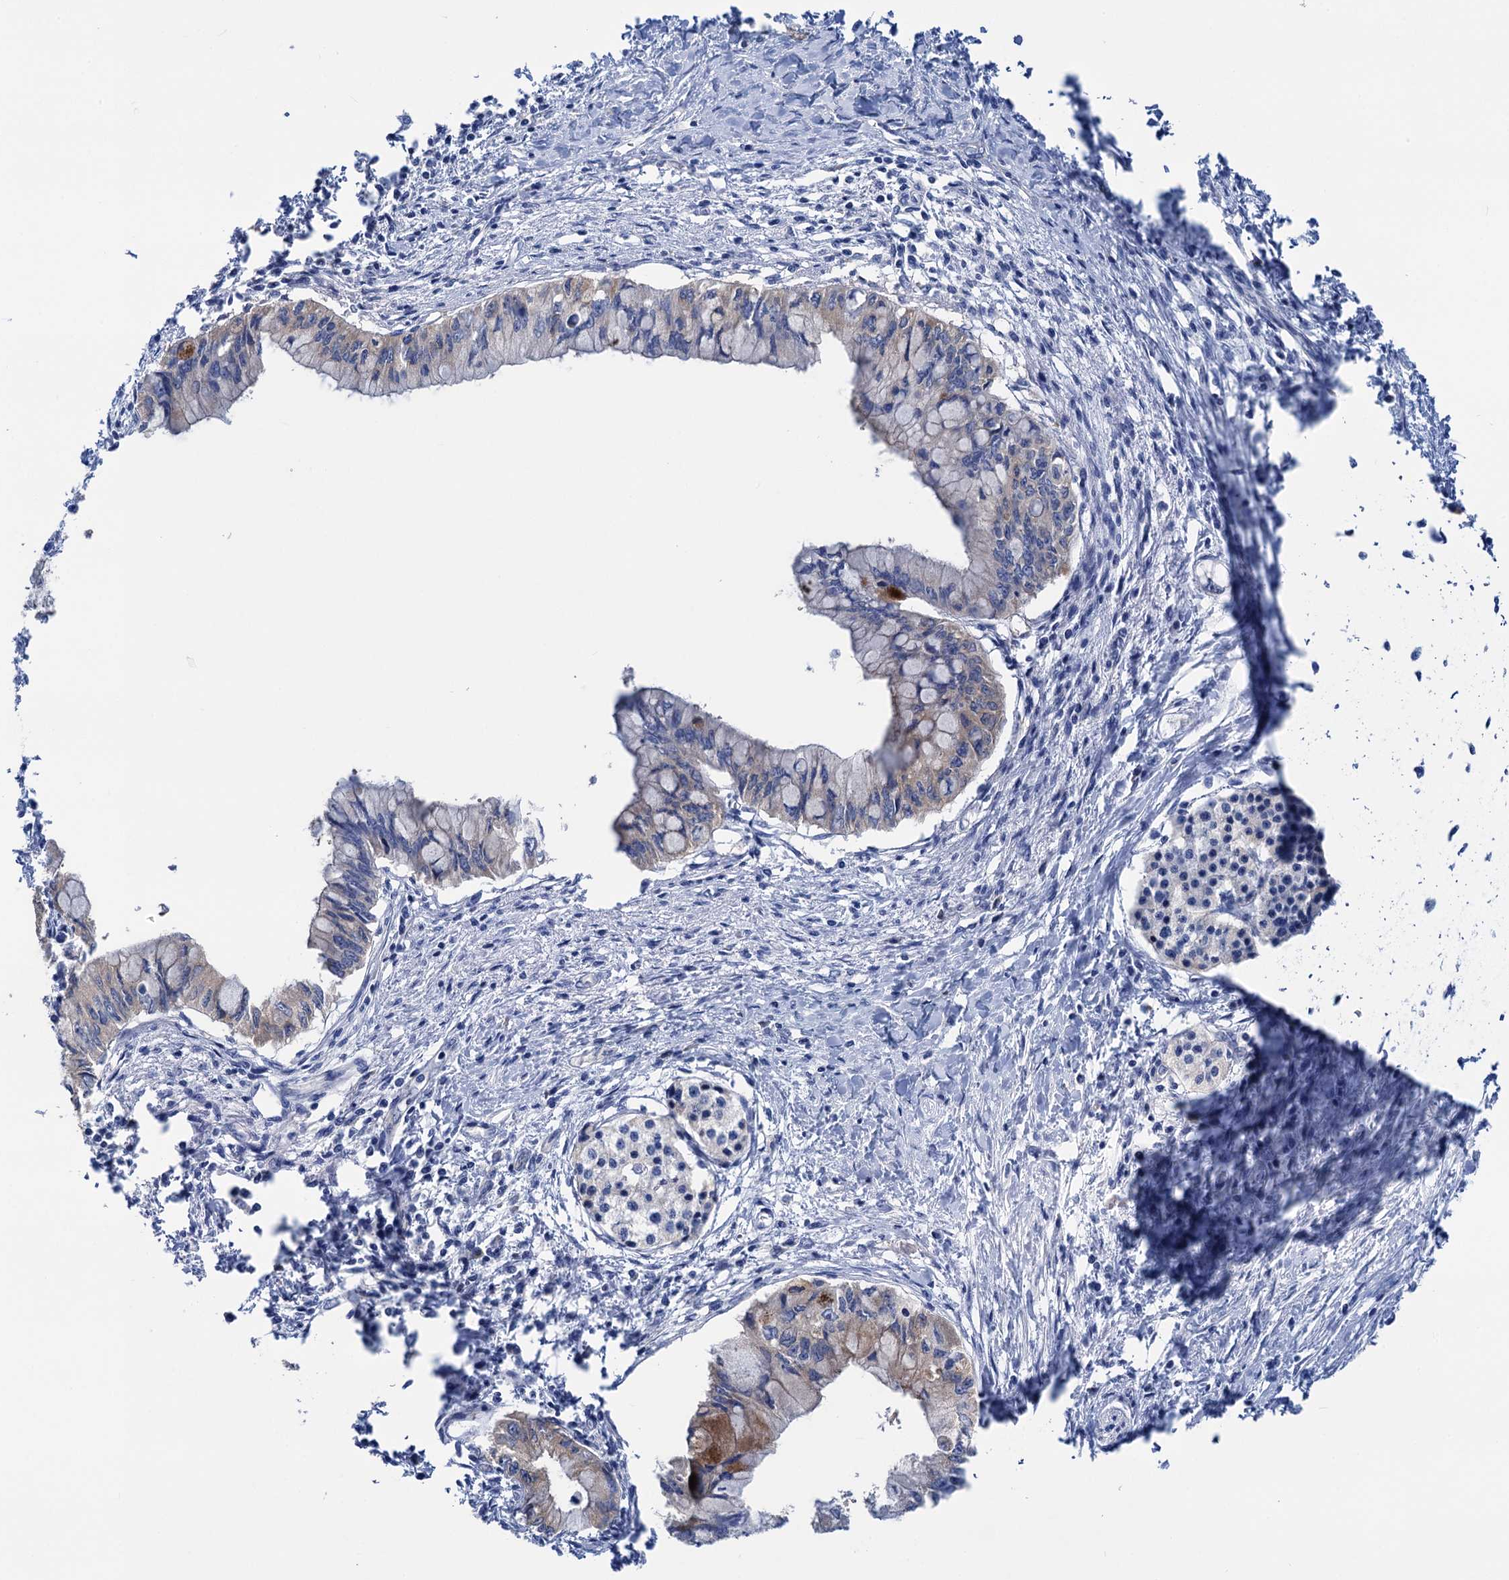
{"staining": {"intensity": "weak", "quantity": "25%-75%", "location": "cytoplasmic/membranous"}, "tissue": "pancreatic cancer", "cell_type": "Tumor cells", "image_type": "cancer", "snomed": [{"axis": "morphology", "description": "Adenocarcinoma, NOS"}, {"axis": "topography", "description": "Pancreas"}], "caption": "Protein staining demonstrates weak cytoplasmic/membranous staining in approximately 25%-75% of tumor cells in pancreatic cancer (adenocarcinoma). (DAB (3,3'-diaminobenzidine) = brown stain, brightfield microscopy at high magnification).", "gene": "ZNRD2", "patient": {"sex": "male", "age": 48}}